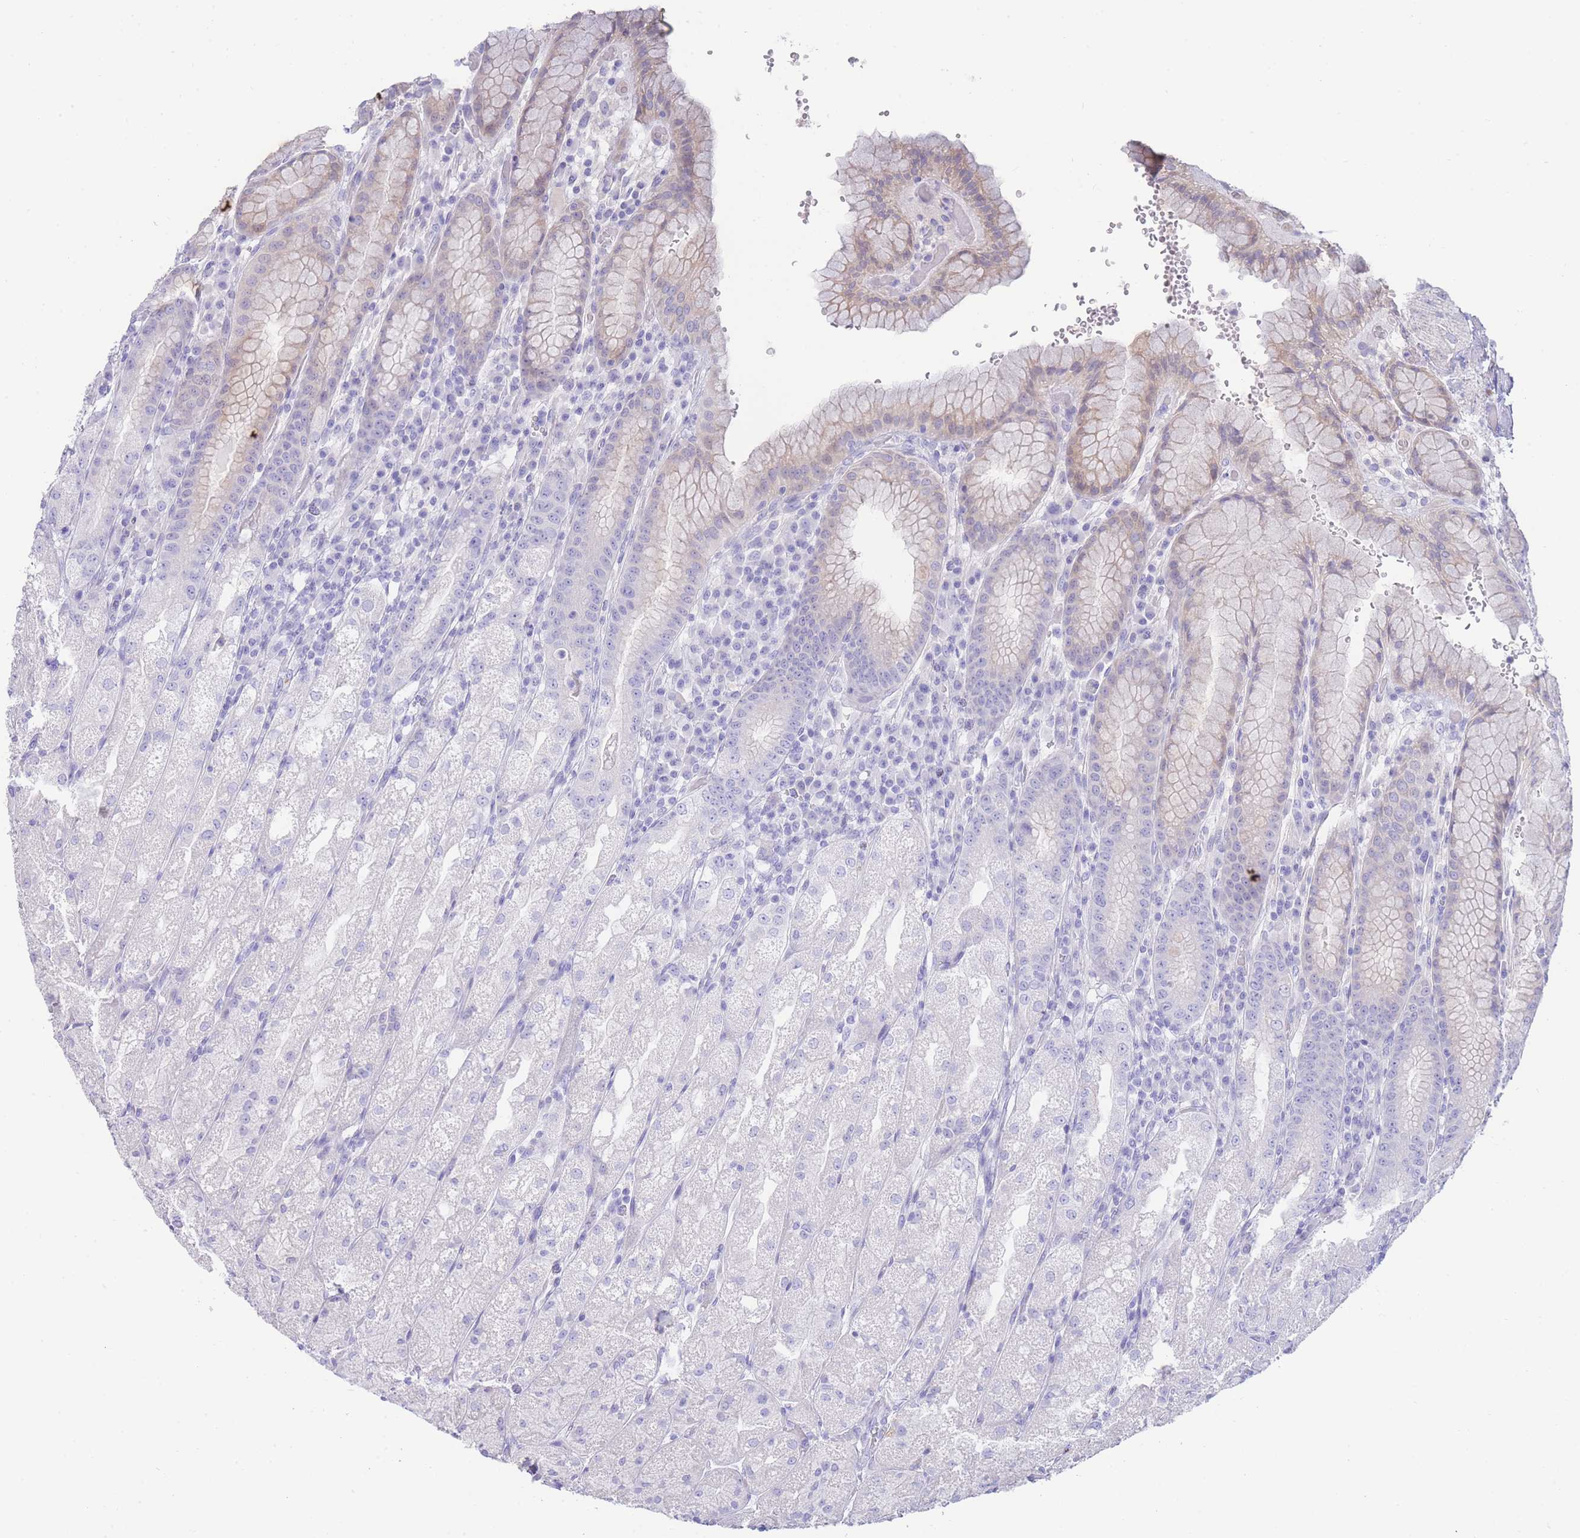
{"staining": {"intensity": "moderate", "quantity": "<25%", "location": "cytoplasmic/membranous"}, "tissue": "stomach", "cell_type": "Glandular cells", "image_type": "normal", "snomed": [{"axis": "morphology", "description": "Normal tissue, NOS"}, {"axis": "topography", "description": "Stomach, upper"}], "caption": "Moderate cytoplasmic/membranous expression is identified in about <25% of glandular cells in unremarkable stomach.", "gene": "LRRC37A2", "patient": {"sex": "male", "age": 52}}